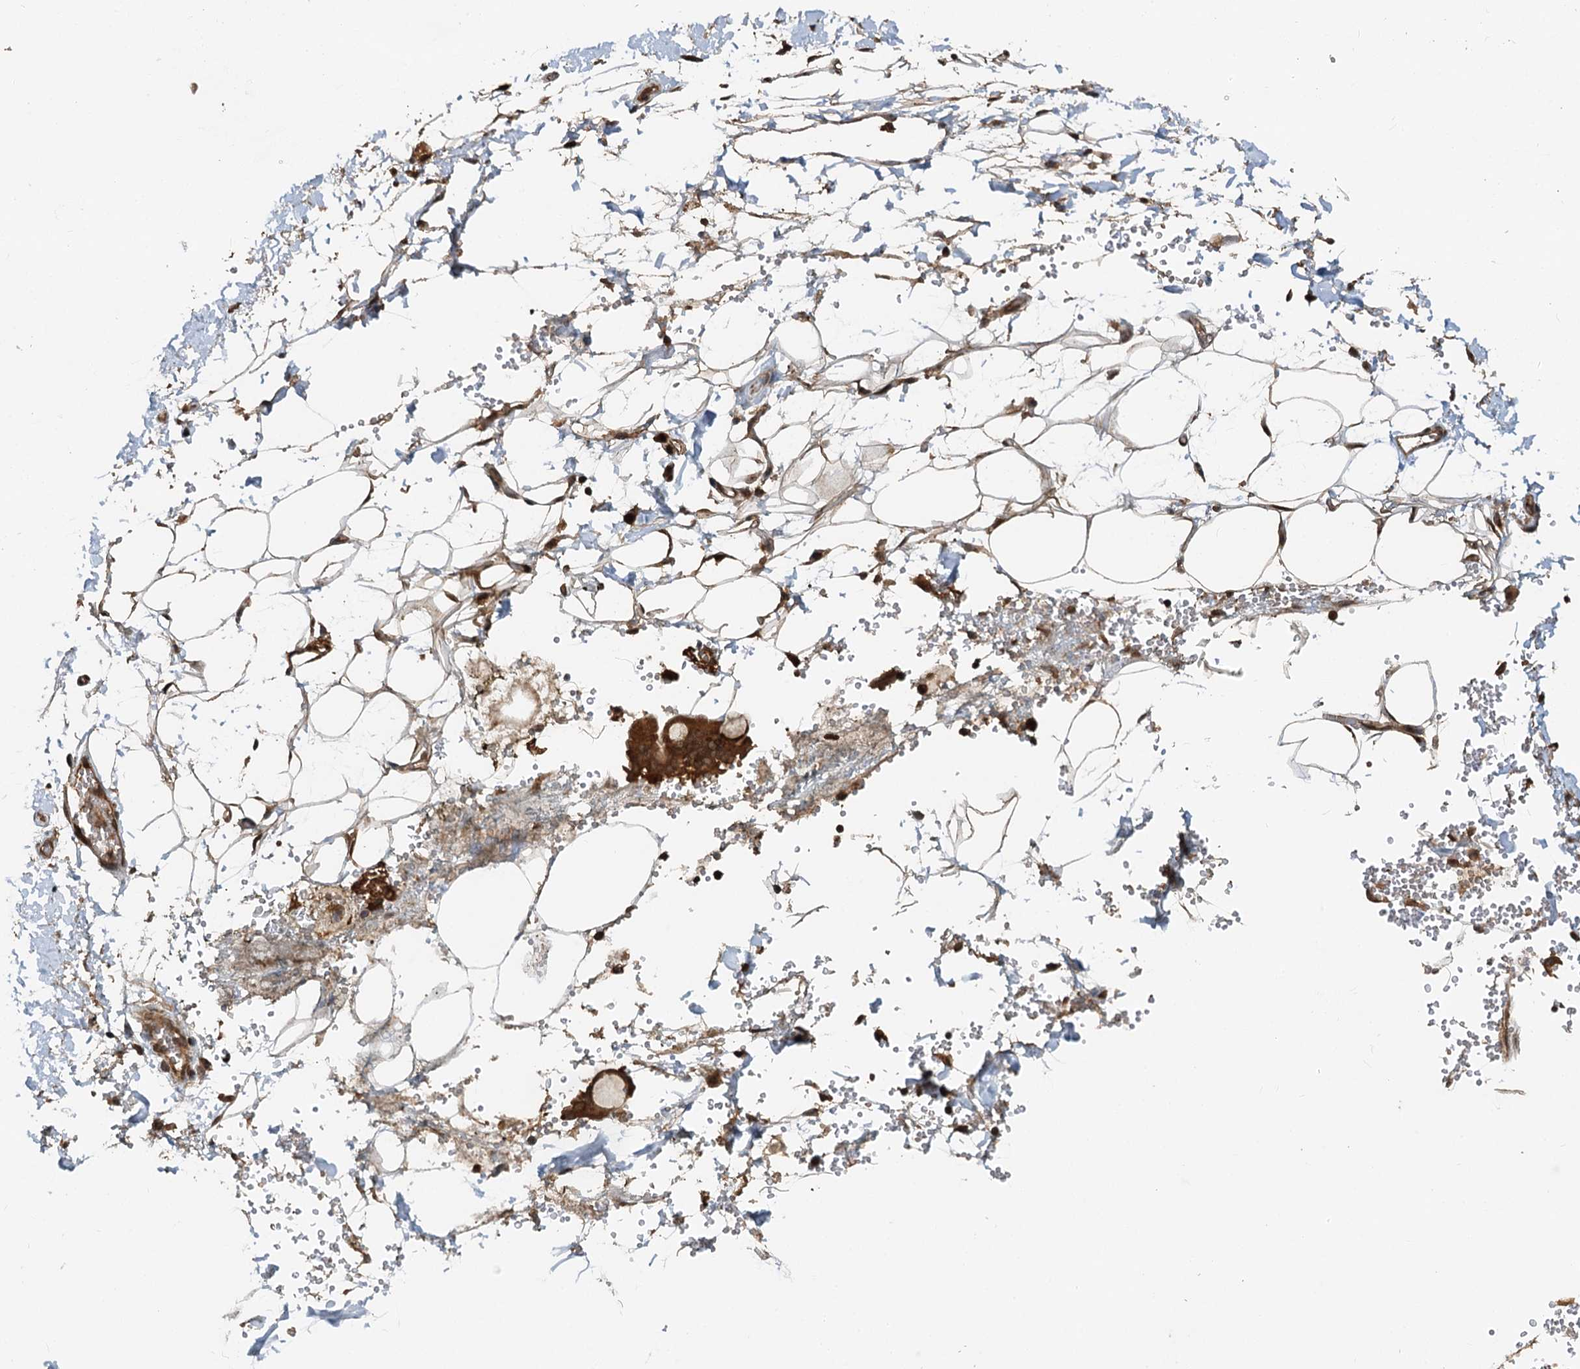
{"staining": {"intensity": "moderate", "quantity": "25%-75%", "location": "cytoplasmic/membranous"}, "tissue": "adipose tissue", "cell_type": "Adipocytes", "image_type": "normal", "snomed": [{"axis": "morphology", "description": "Normal tissue, NOS"}, {"axis": "morphology", "description": "Adenocarcinoma, NOS"}, {"axis": "topography", "description": "Pancreas"}, {"axis": "topography", "description": "Peripheral nerve tissue"}], "caption": "IHC (DAB) staining of benign adipose tissue reveals moderate cytoplasmic/membranous protein staining in approximately 25%-75% of adipocytes.", "gene": "STUB1", "patient": {"sex": "male", "age": 59}}